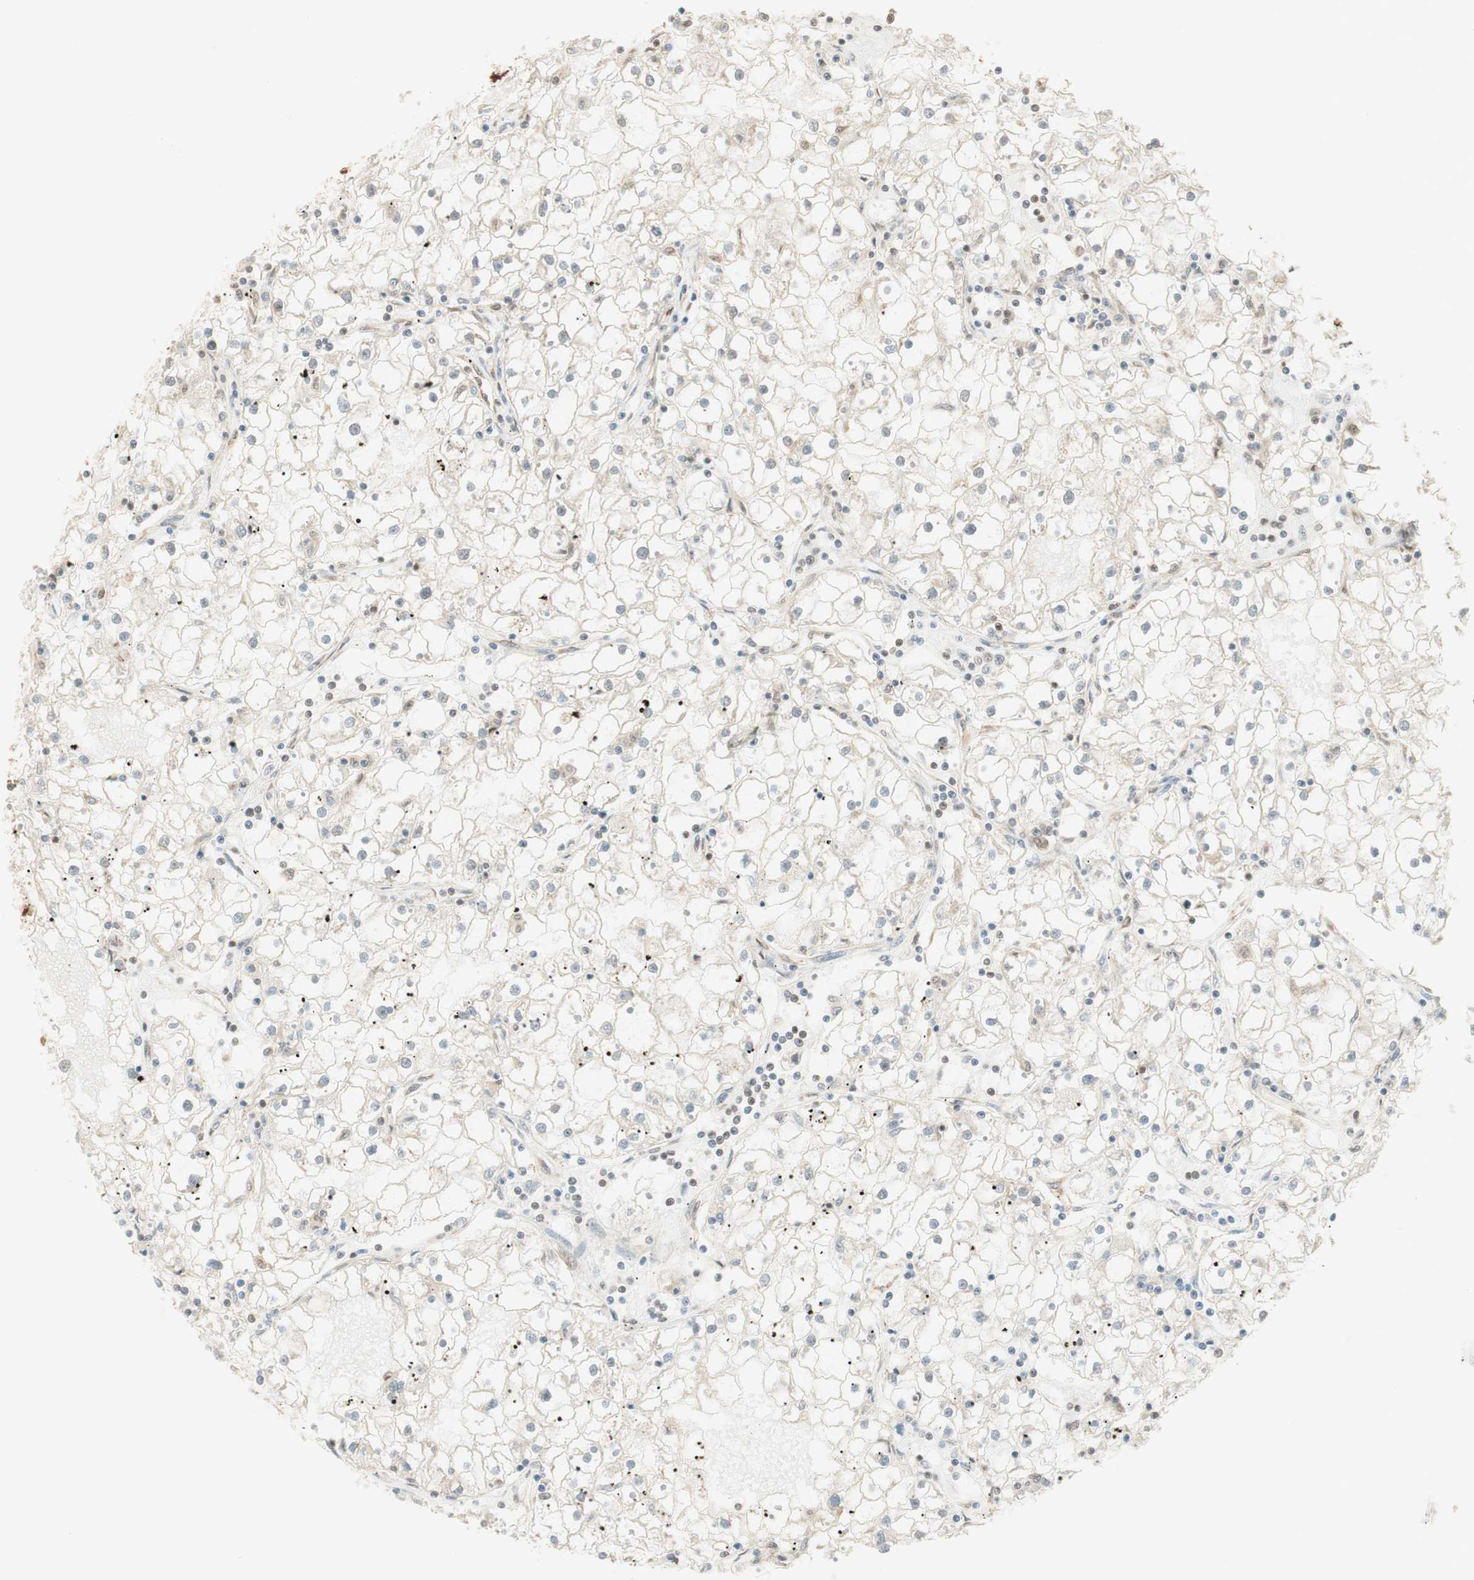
{"staining": {"intensity": "weak", "quantity": "<25%", "location": "cytoplasmic/membranous"}, "tissue": "renal cancer", "cell_type": "Tumor cells", "image_type": "cancer", "snomed": [{"axis": "morphology", "description": "Adenocarcinoma, NOS"}, {"axis": "topography", "description": "Kidney"}], "caption": "Immunohistochemistry (IHC) of renal adenocarcinoma displays no expression in tumor cells.", "gene": "SPINT2", "patient": {"sex": "male", "age": 56}}